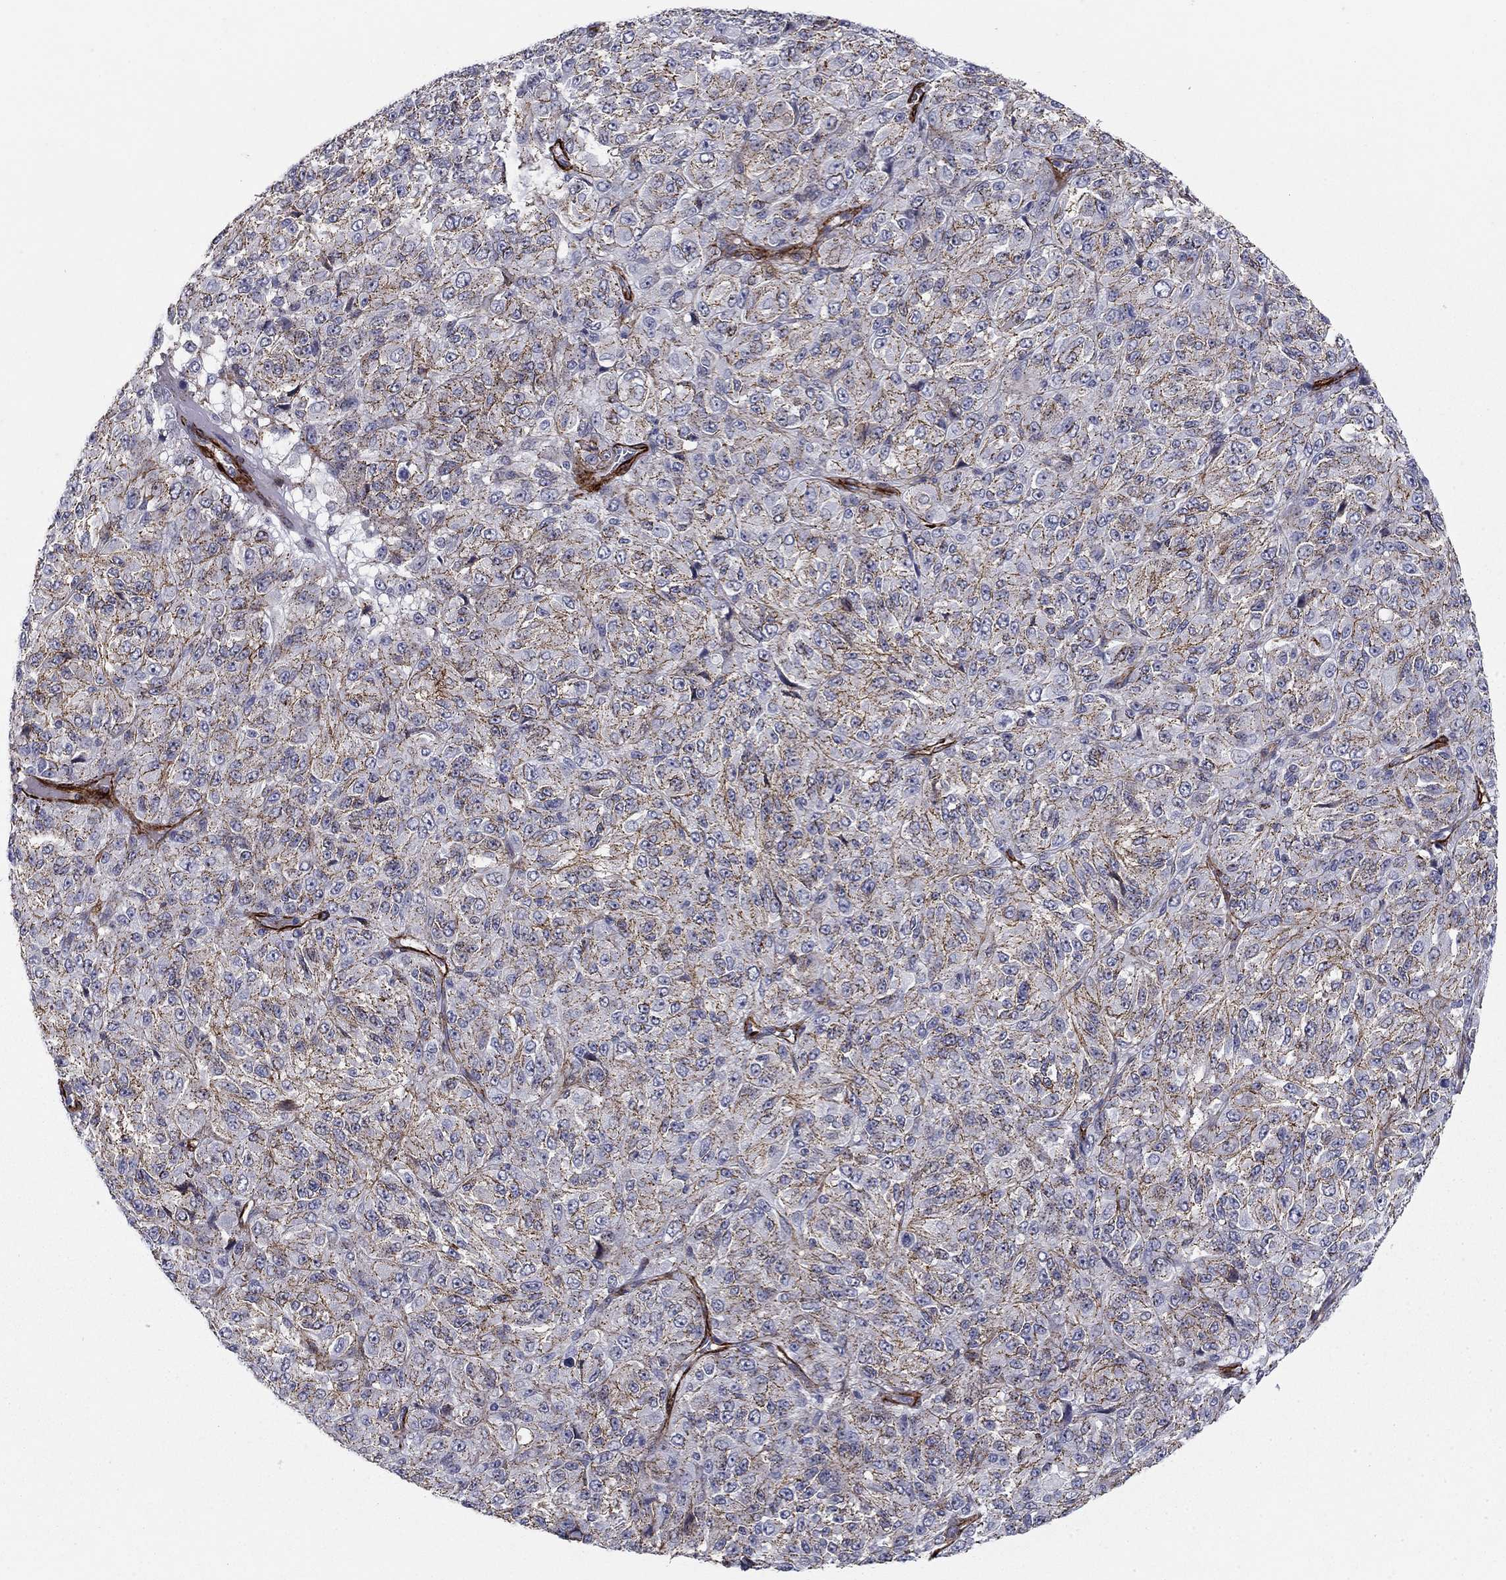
{"staining": {"intensity": "moderate", "quantity": "25%-75%", "location": "cytoplasmic/membranous"}, "tissue": "melanoma", "cell_type": "Tumor cells", "image_type": "cancer", "snomed": [{"axis": "morphology", "description": "Malignant melanoma, Metastatic site"}, {"axis": "topography", "description": "Brain"}], "caption": "Tumor cells demonstrate moderate cytoplasmic/membranous positivity in approximately 25%-75% of cells in malignant melanoma (metastatic site).", "gene": "KRBA1", "patient": {"sex": "female", "age": 56}}